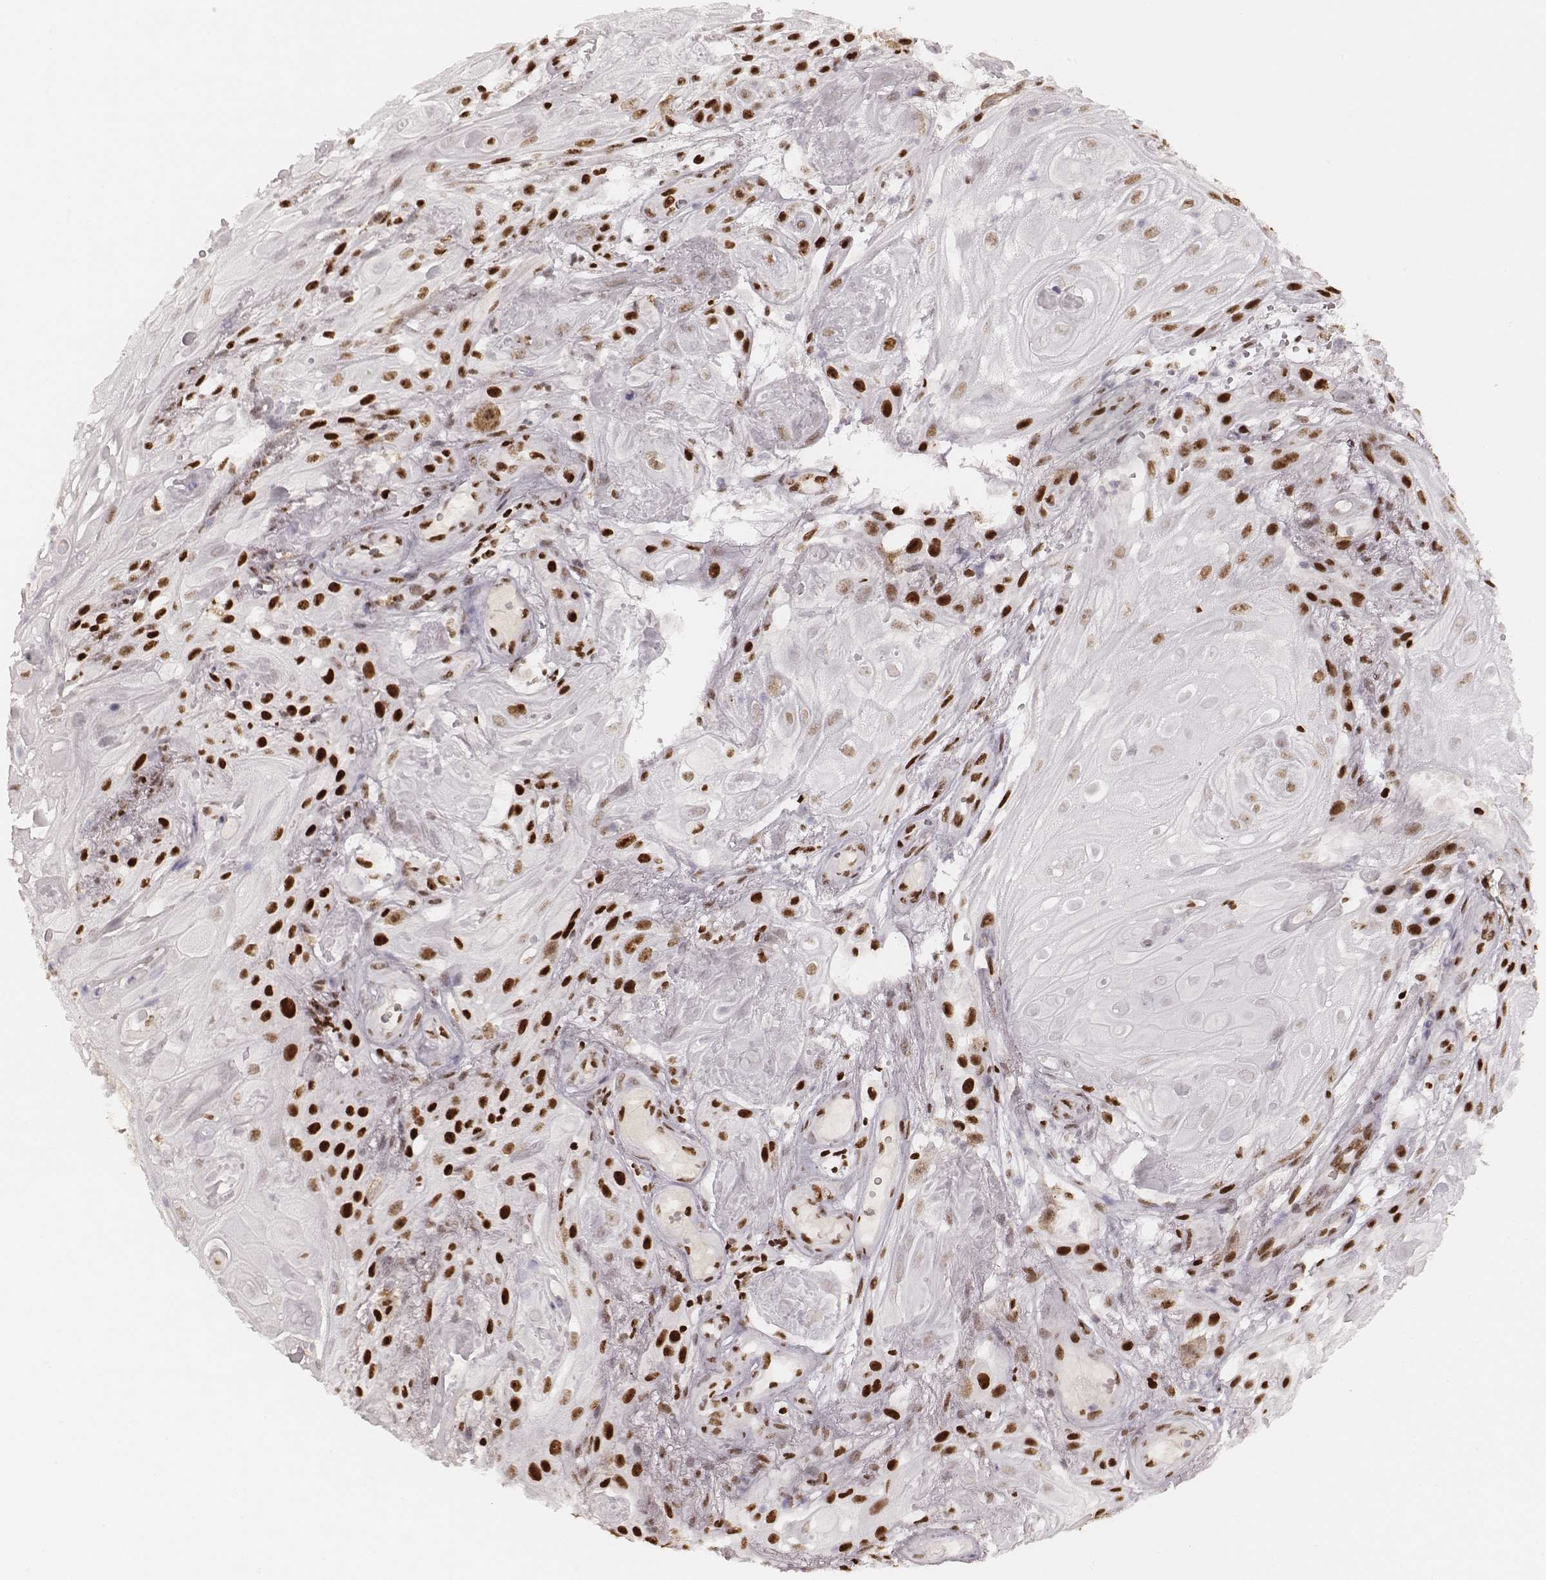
{"staining": {"intensity": "strong", "quantity": ">75%", "location": "nuclear"}, "tissue": "skin cancer", "cell_type": "Tumor cells", "image_type": "cancer", "snomed": [{"axis": "morphology", "description": "Squamous cell carcinoma, NOS"}, {"axis": "topography", "description": "Skin"}], "caption": "Squamous cell carcinoma (skin) tissue displays strong nuclear expression in about >75% of tumor cells, visualized by immunohistochemistry.", "gene": "PARP1", "patient": {"sex": "male", "age": 62}}